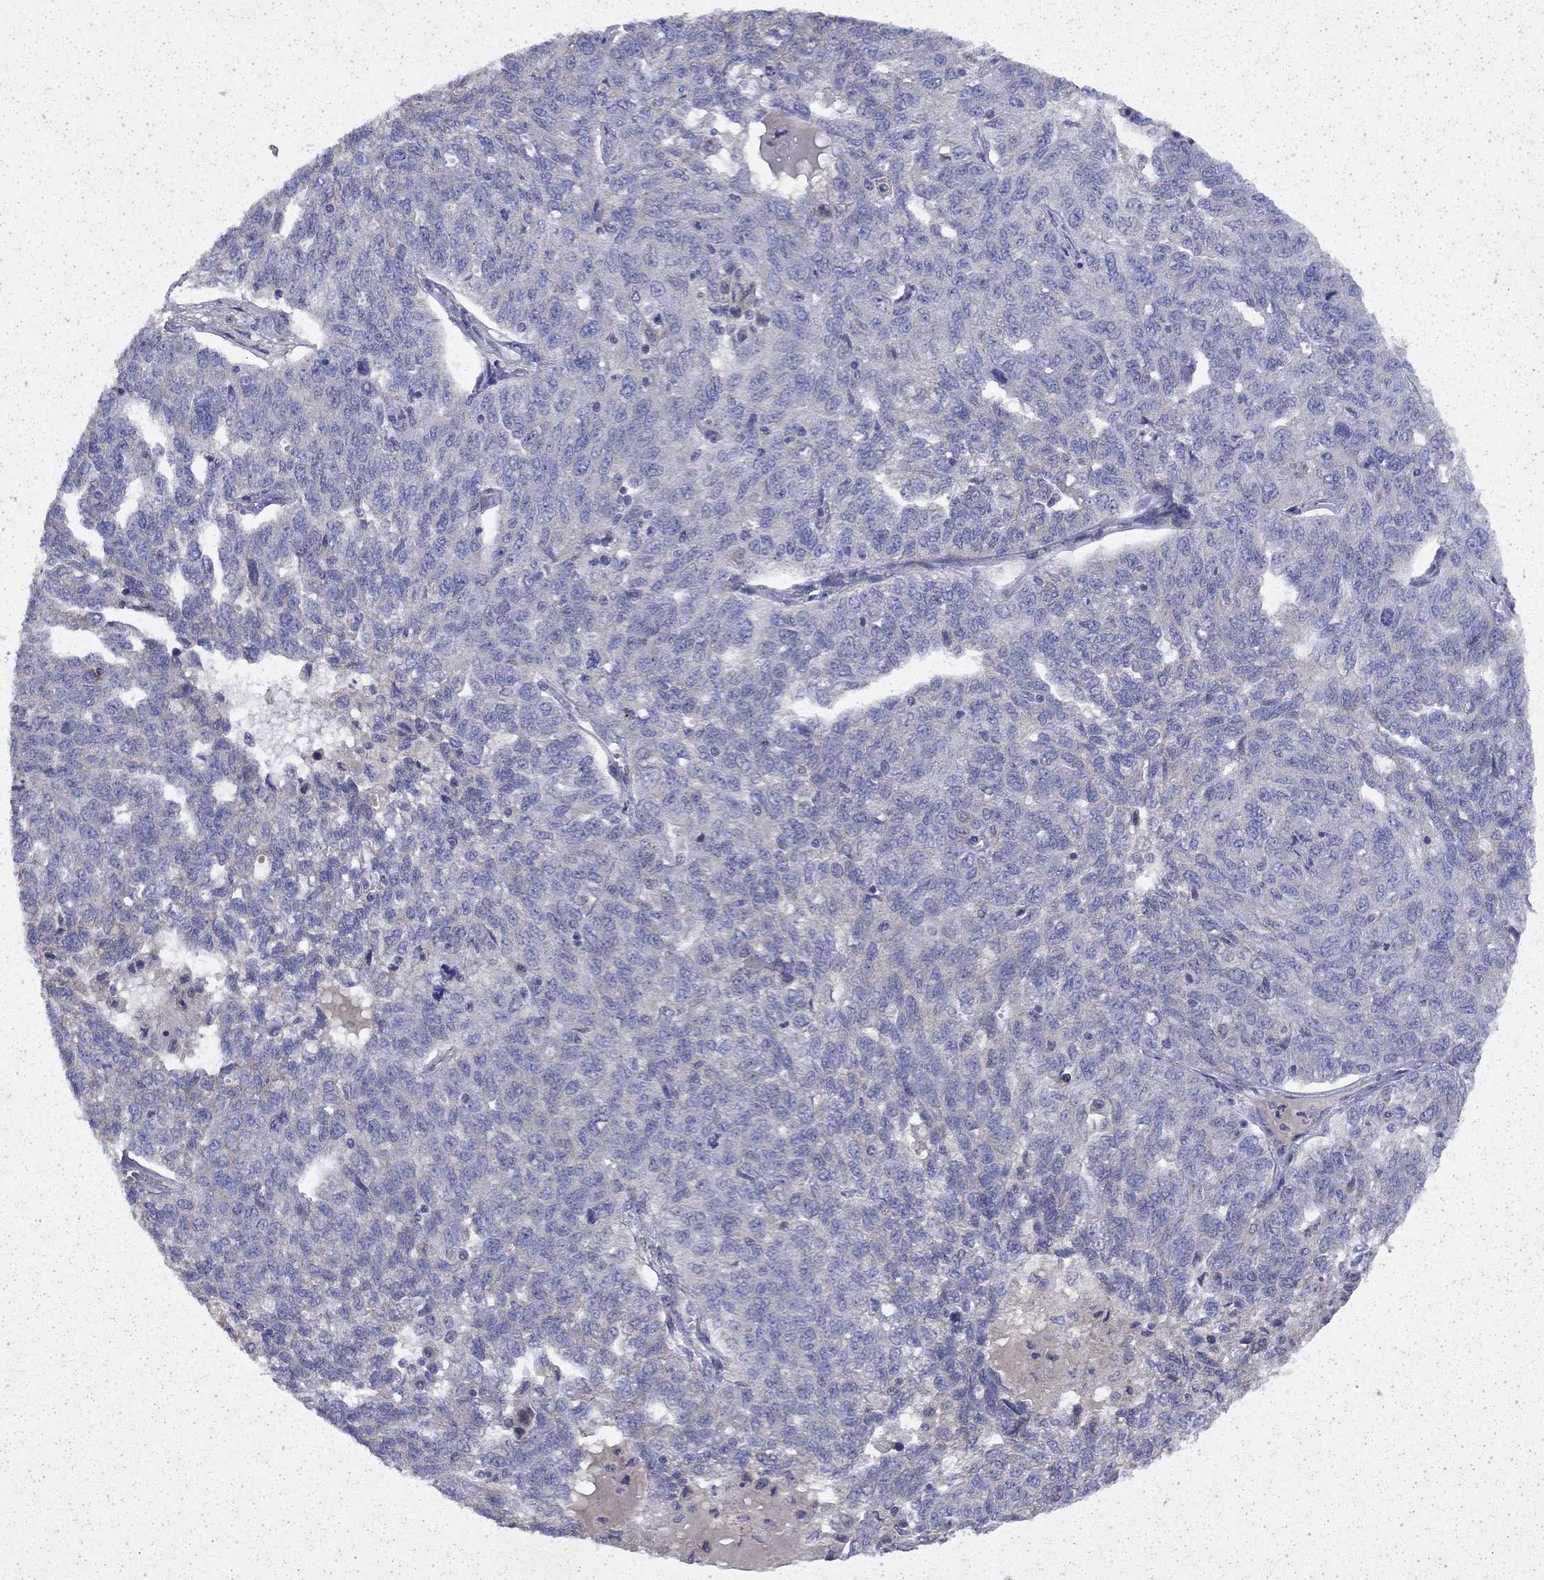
{"staining": {"intensity": "negative", "quantity": "none", "location": "none"}, "tissue": "ovarian cancer", "cell_type": "Tumor cells", "image_type": "cancer", "snomed": [{"axis": "morphology", "description": "Cystadenocarcinoma, serous, NOS"}, {"axis": "topography", "description": "Ovary"}], "caption": "IHC histopathology image of neoplastic tissue: ovarian cancer stained with DAB demonstrates no significant protein staining in tumor cells.", "gene": "DTNA", "patient": {"sex": "female", "age": 71}}